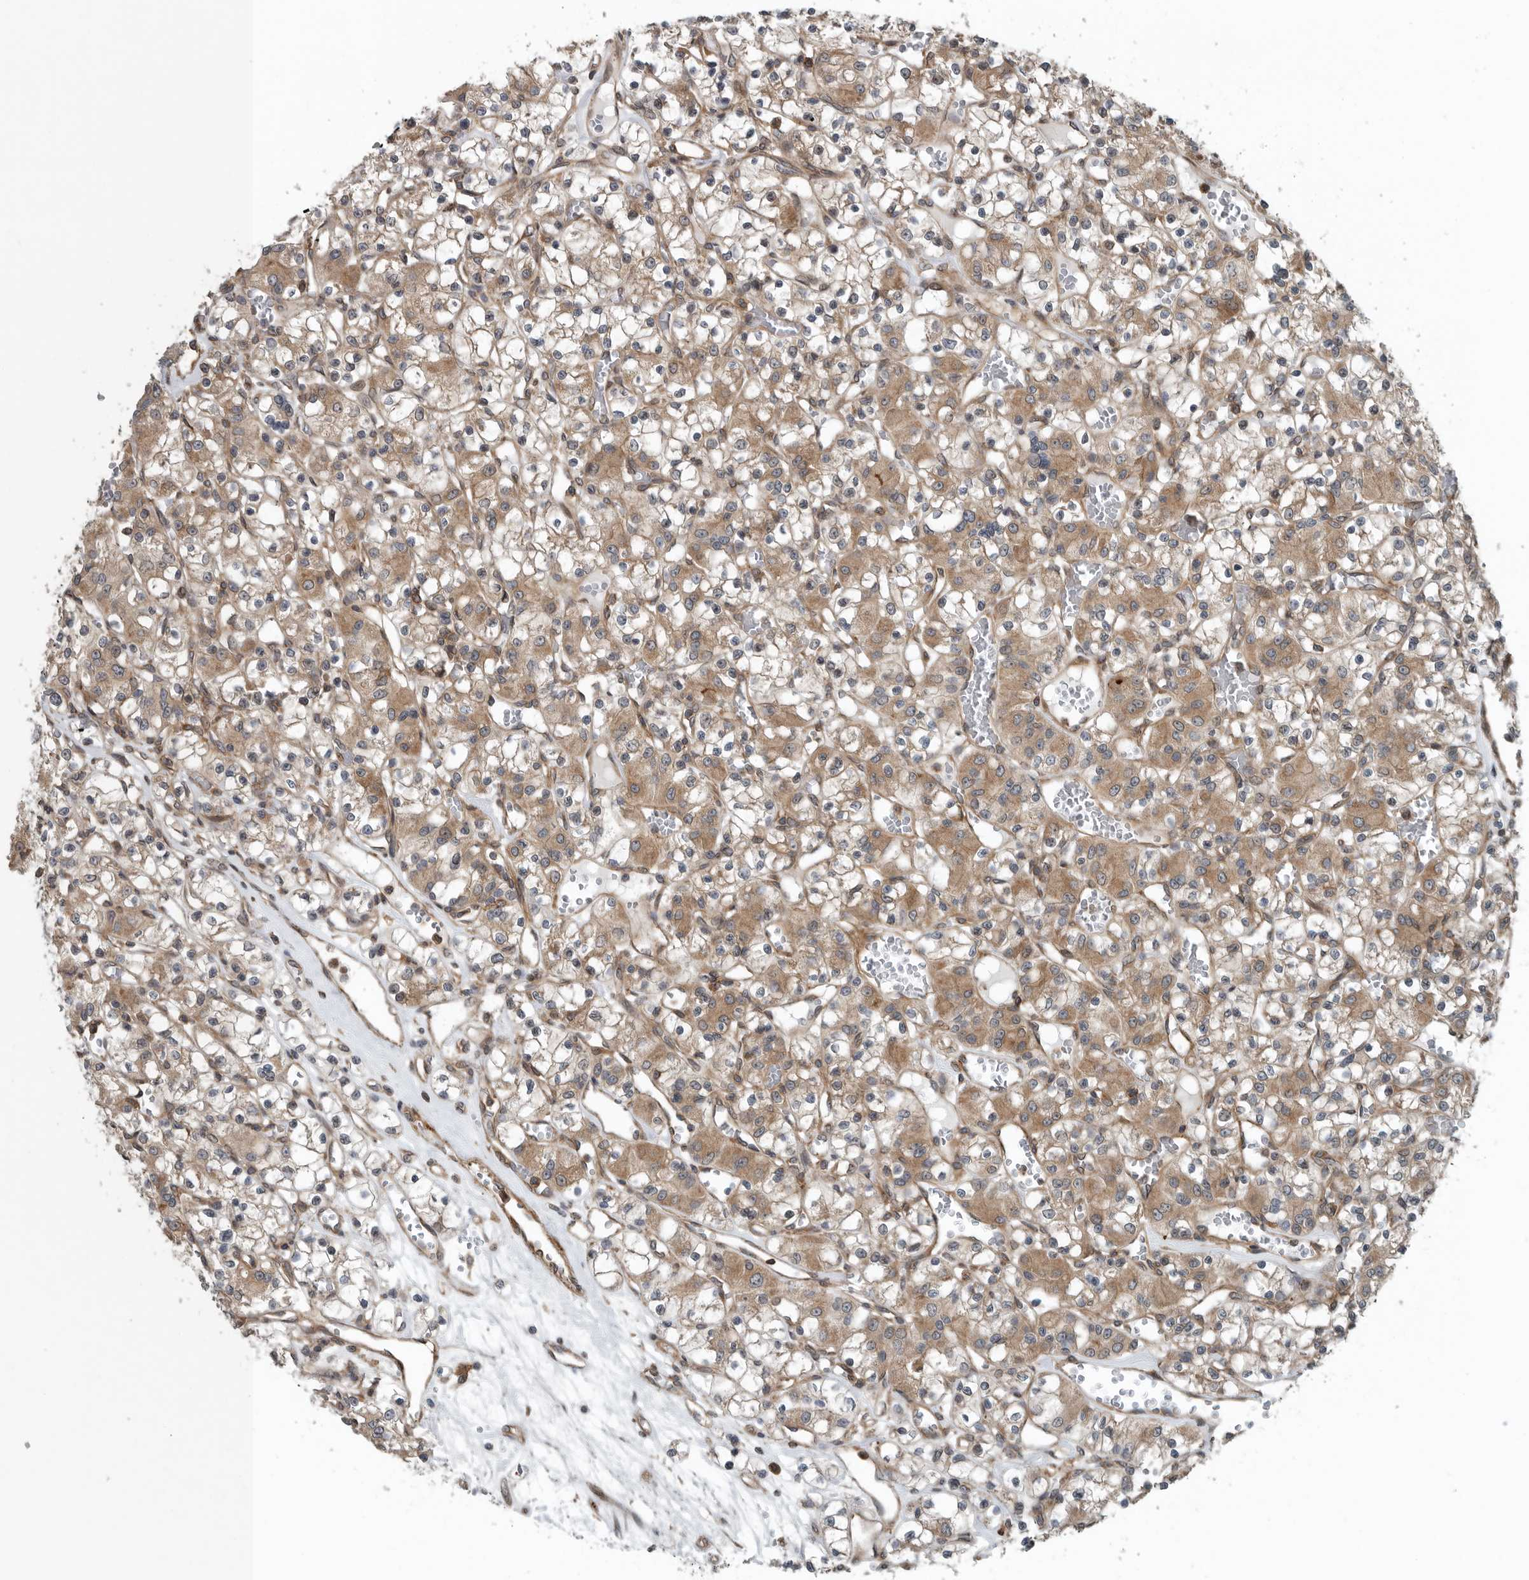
{"staining": {"intensity": "weak", "quantity": "25%-75%", "location": "cytoplasmic/membranous"}, "tissue": "renal cancer", "cell_type": "Tumor cells", "image_type": "cancer", "snomed": [{"axis": "morphology", "description": "Adenocarcinoma, NOS"}, {"axis": "topography", "description": "Kidney"}], "caption": "Immunohistochemistry (IHC) micrograph of neoplastic tissue: adenocarcinoma (renal) stained using immunohistochemistry (IHC) shows low levels of weak protein expression localized specifically in the cytoplasmic/membranous of tumor cells, appearing as a cytoplasmic/membranous brown color.", "gene": "AMFR", "patient": {"sex": "female", "age": 59}}